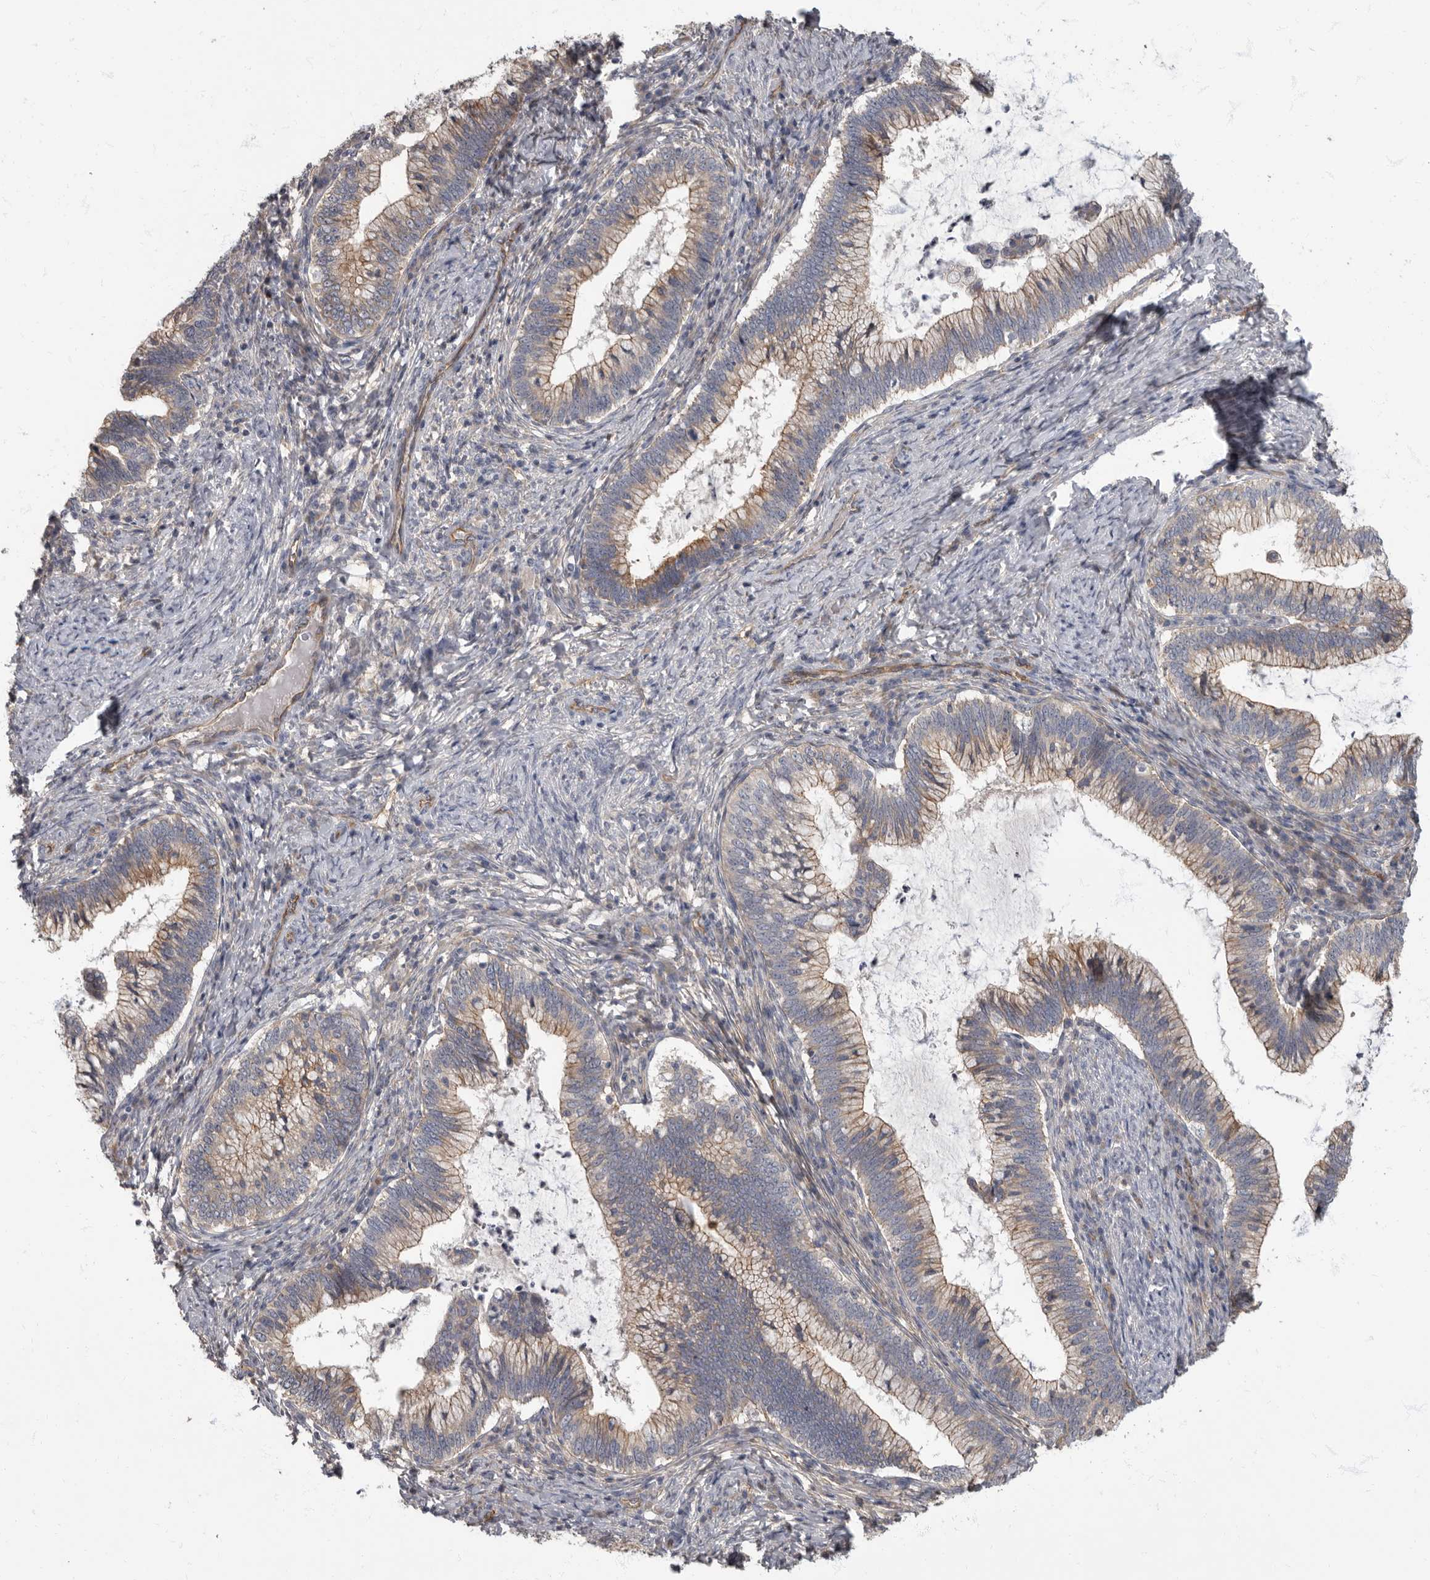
{"staining": {"intensity": "weak", "quantity": "25%-75%", "location": "cytoplasmic/membranous"}, "tissue": "cervical cancer", "cell_type": "Tumor cells", "image_type": "cancer", "snomed": [{"axis": "morphology", "description": "Adenocarcinoma, NOS"}, {"axis": "topography", "description": "Cervix"}], "caption": "Protein expression analysis of human cervical cancer (adenocarcinoma) reveals weak cytoplasmic/membranous staining in approximately 25%-75% of tumor cells.", "gene": "PDK1", "patient": {"sex": "female", "age": 36}}